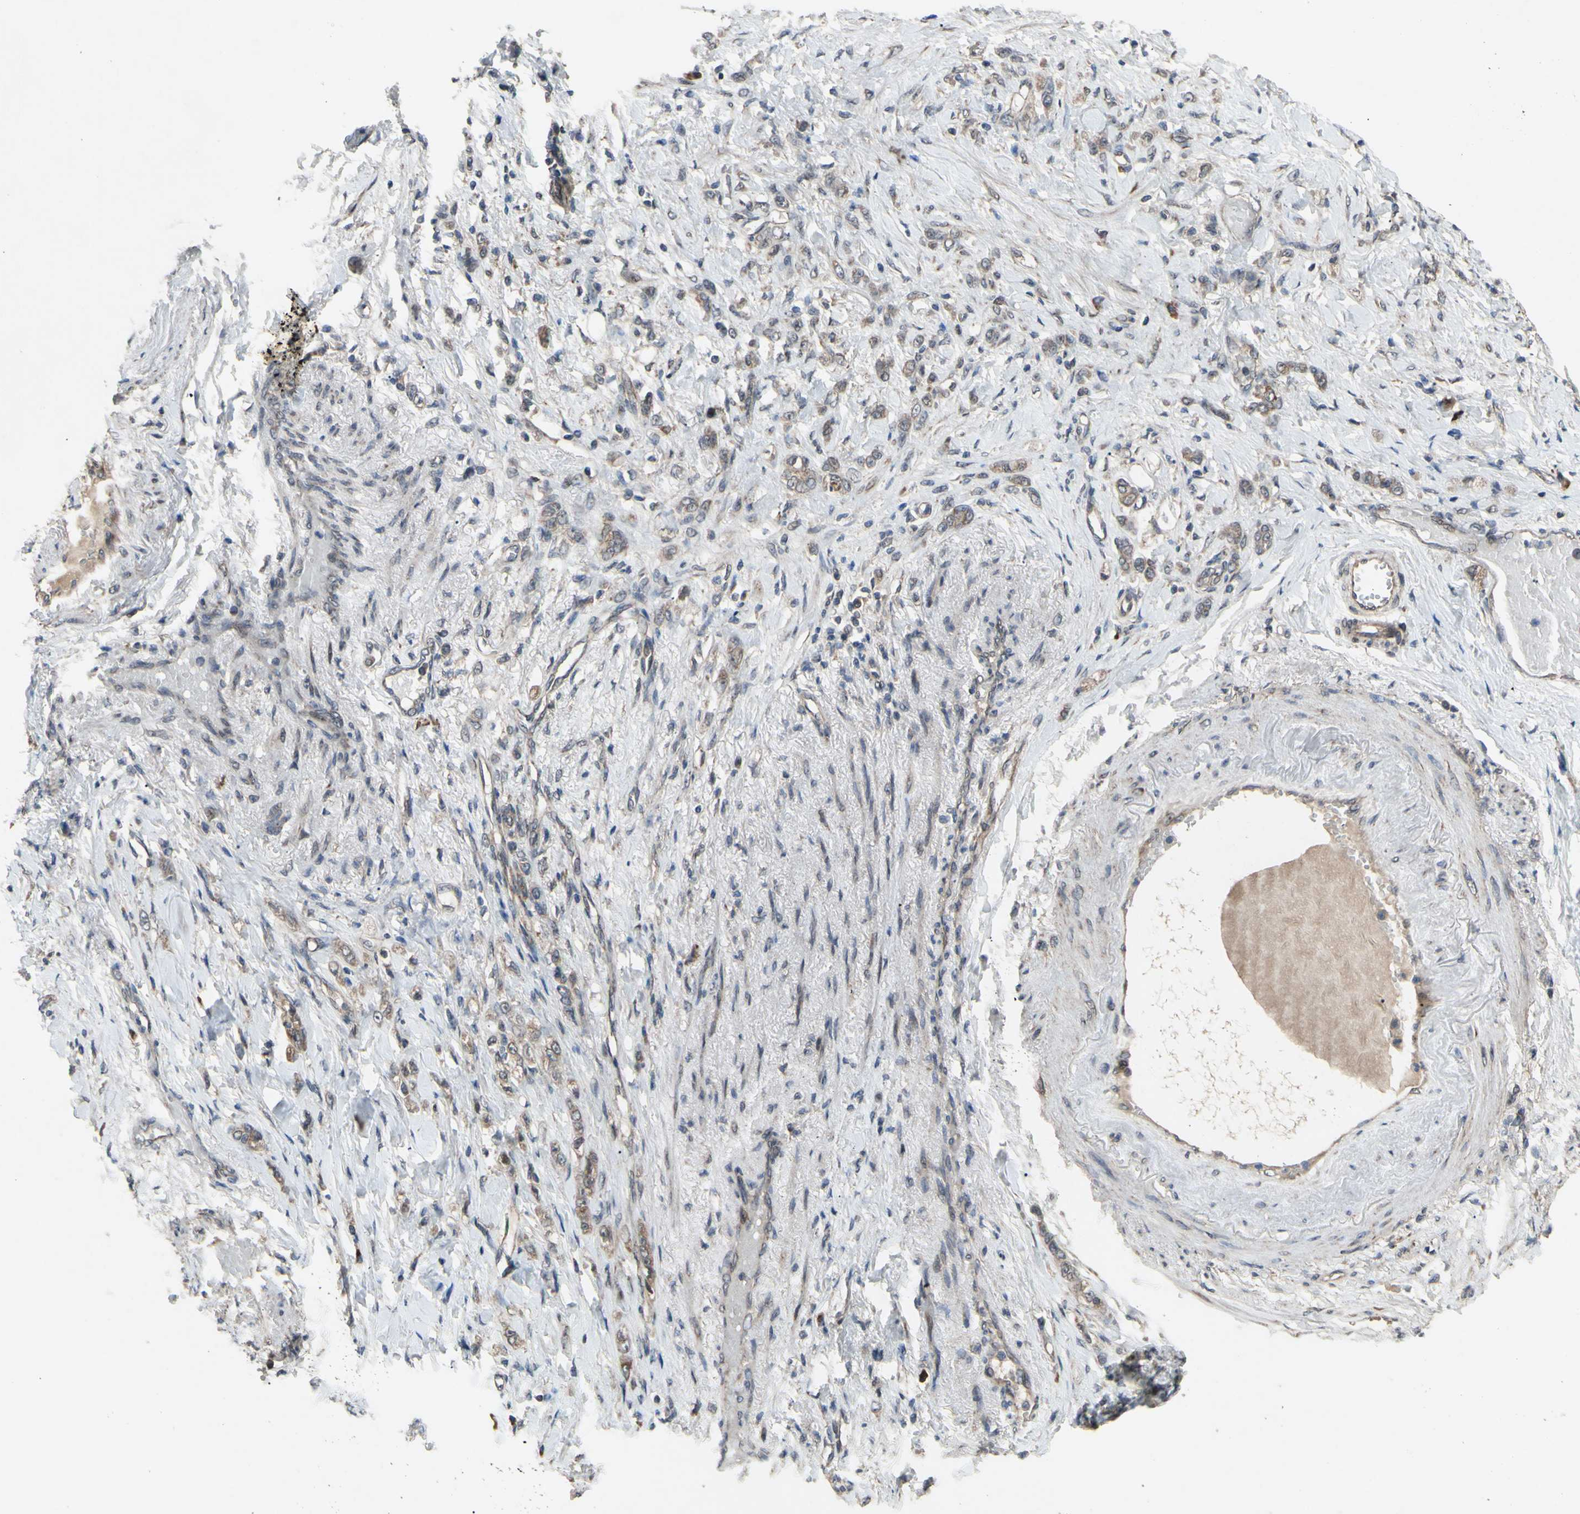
{"staining": {"intensity": "weak", "quantity": ">75%", "location": "cytoplasmic/membranous"}, "tissue": "stomach cancer", "cell_type": "Tumor cells", "image_type": "cancer", "snomed": [{"axis": "morphology", "description": "Adenocarcinoma, NOS"}, {"axis": "topography", "description": "Stomach"}], "caption": "Immunohistochemical staining of human adenocarcinoma (stomach) exhibits low levels of weak cytoplasmic/membranous expression in about >75% of tumor cells. (DAB = brown stain, brightfield microscopy at high magnification).", "gene": "CD164", "patient": {"sex": "male", "age": 82}}